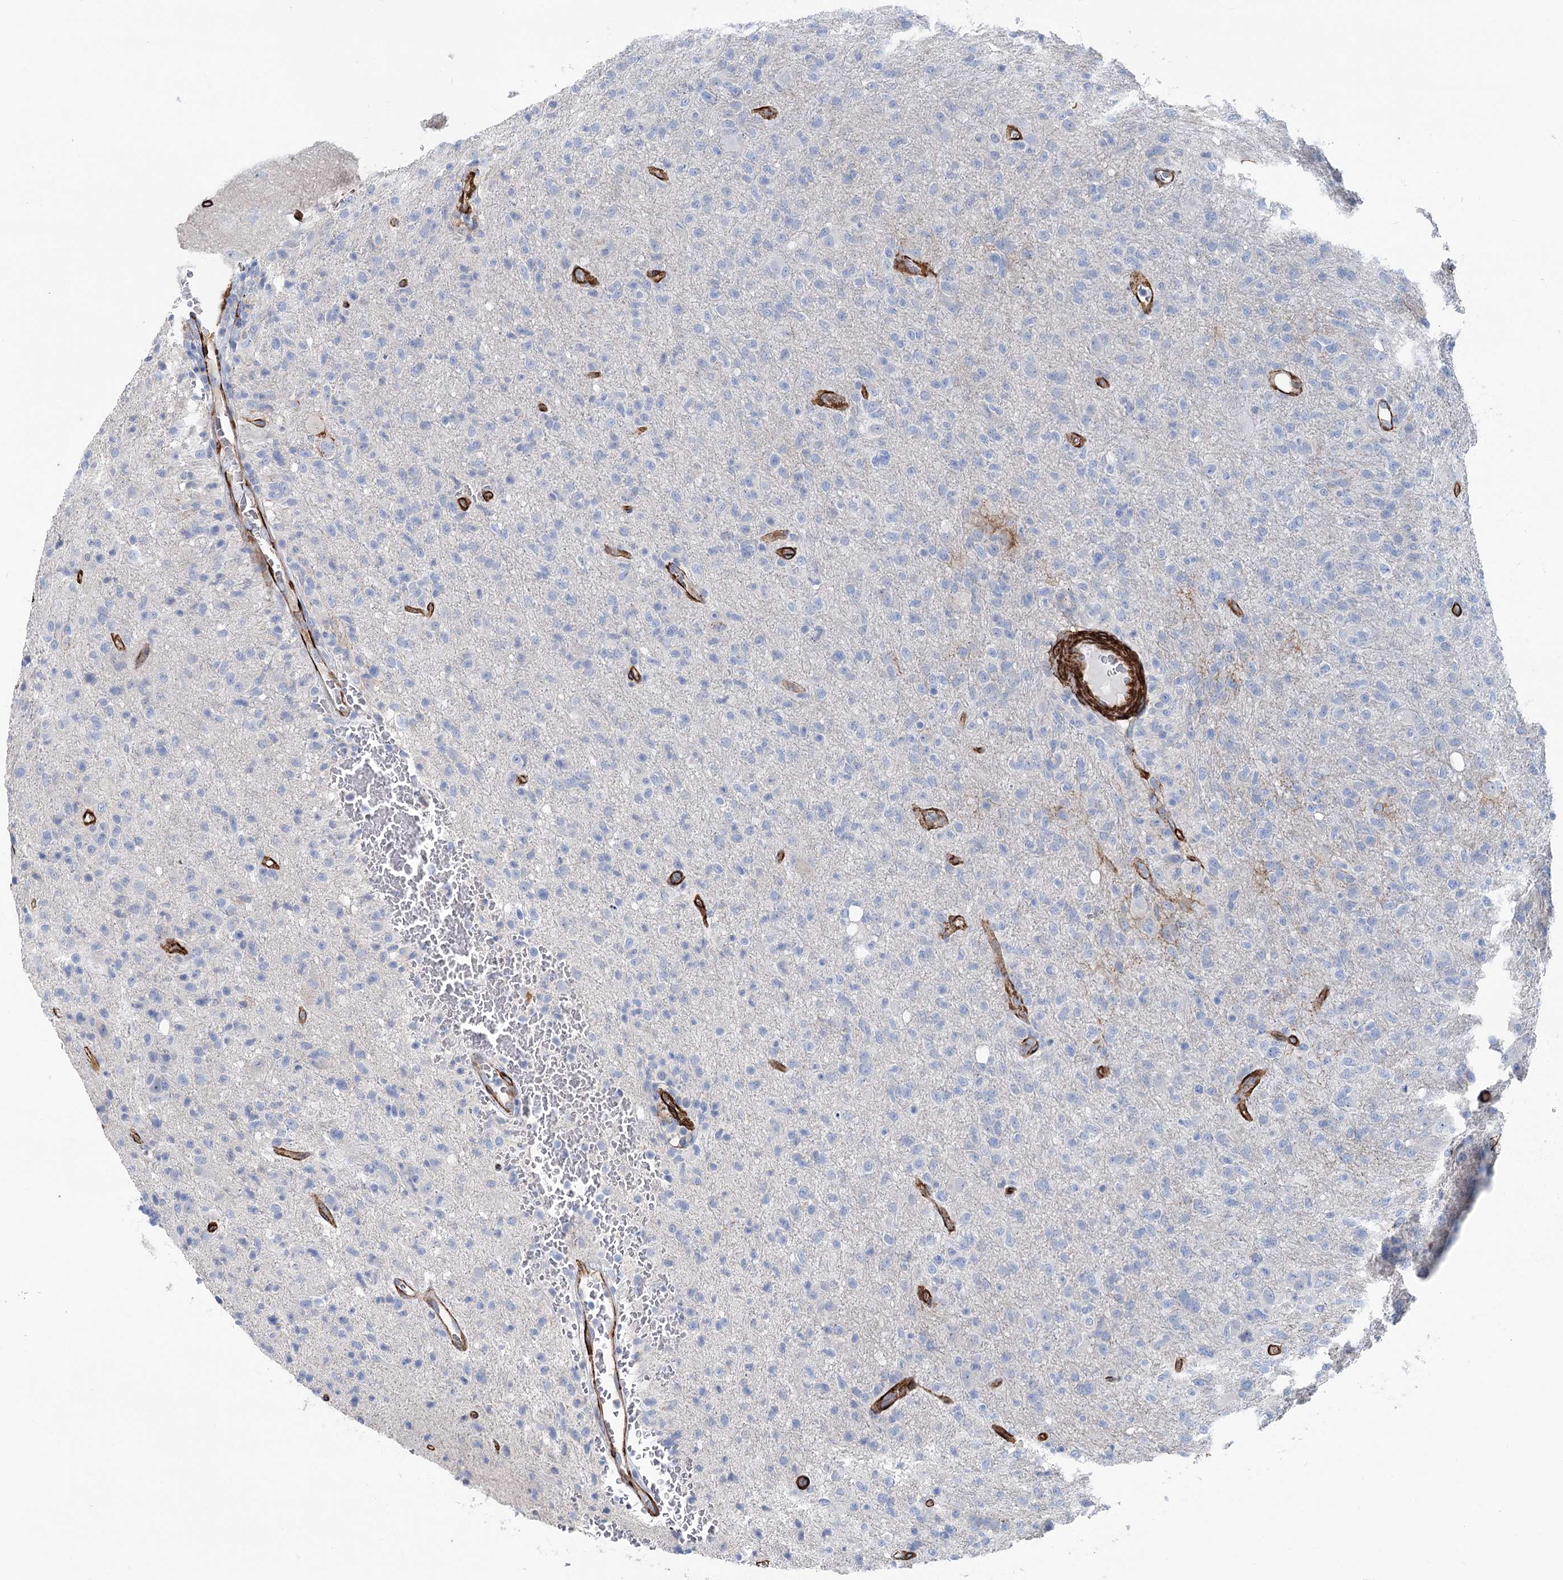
{"staining": {"intensity": "negative", "quantity": "none", "location": "none"}, "tissue": "glioma", "cell_type": "Tumor cells", "image_type": "cancer", "snomed": [{"axis": "morphology", "description": "Glioma, malignant, High grade"}, {"axis": "topography", "description": "Brain"}], "caption": "Immunohistochemical staining of human high-grade glioma (malignant) shows no significant expression in tumor cells. (DAB immunohistochemistry (IHC) with hematoxylin counter stain).", "gene": "IQSEC1", "patient": {"sex": "female", "age": 57}}